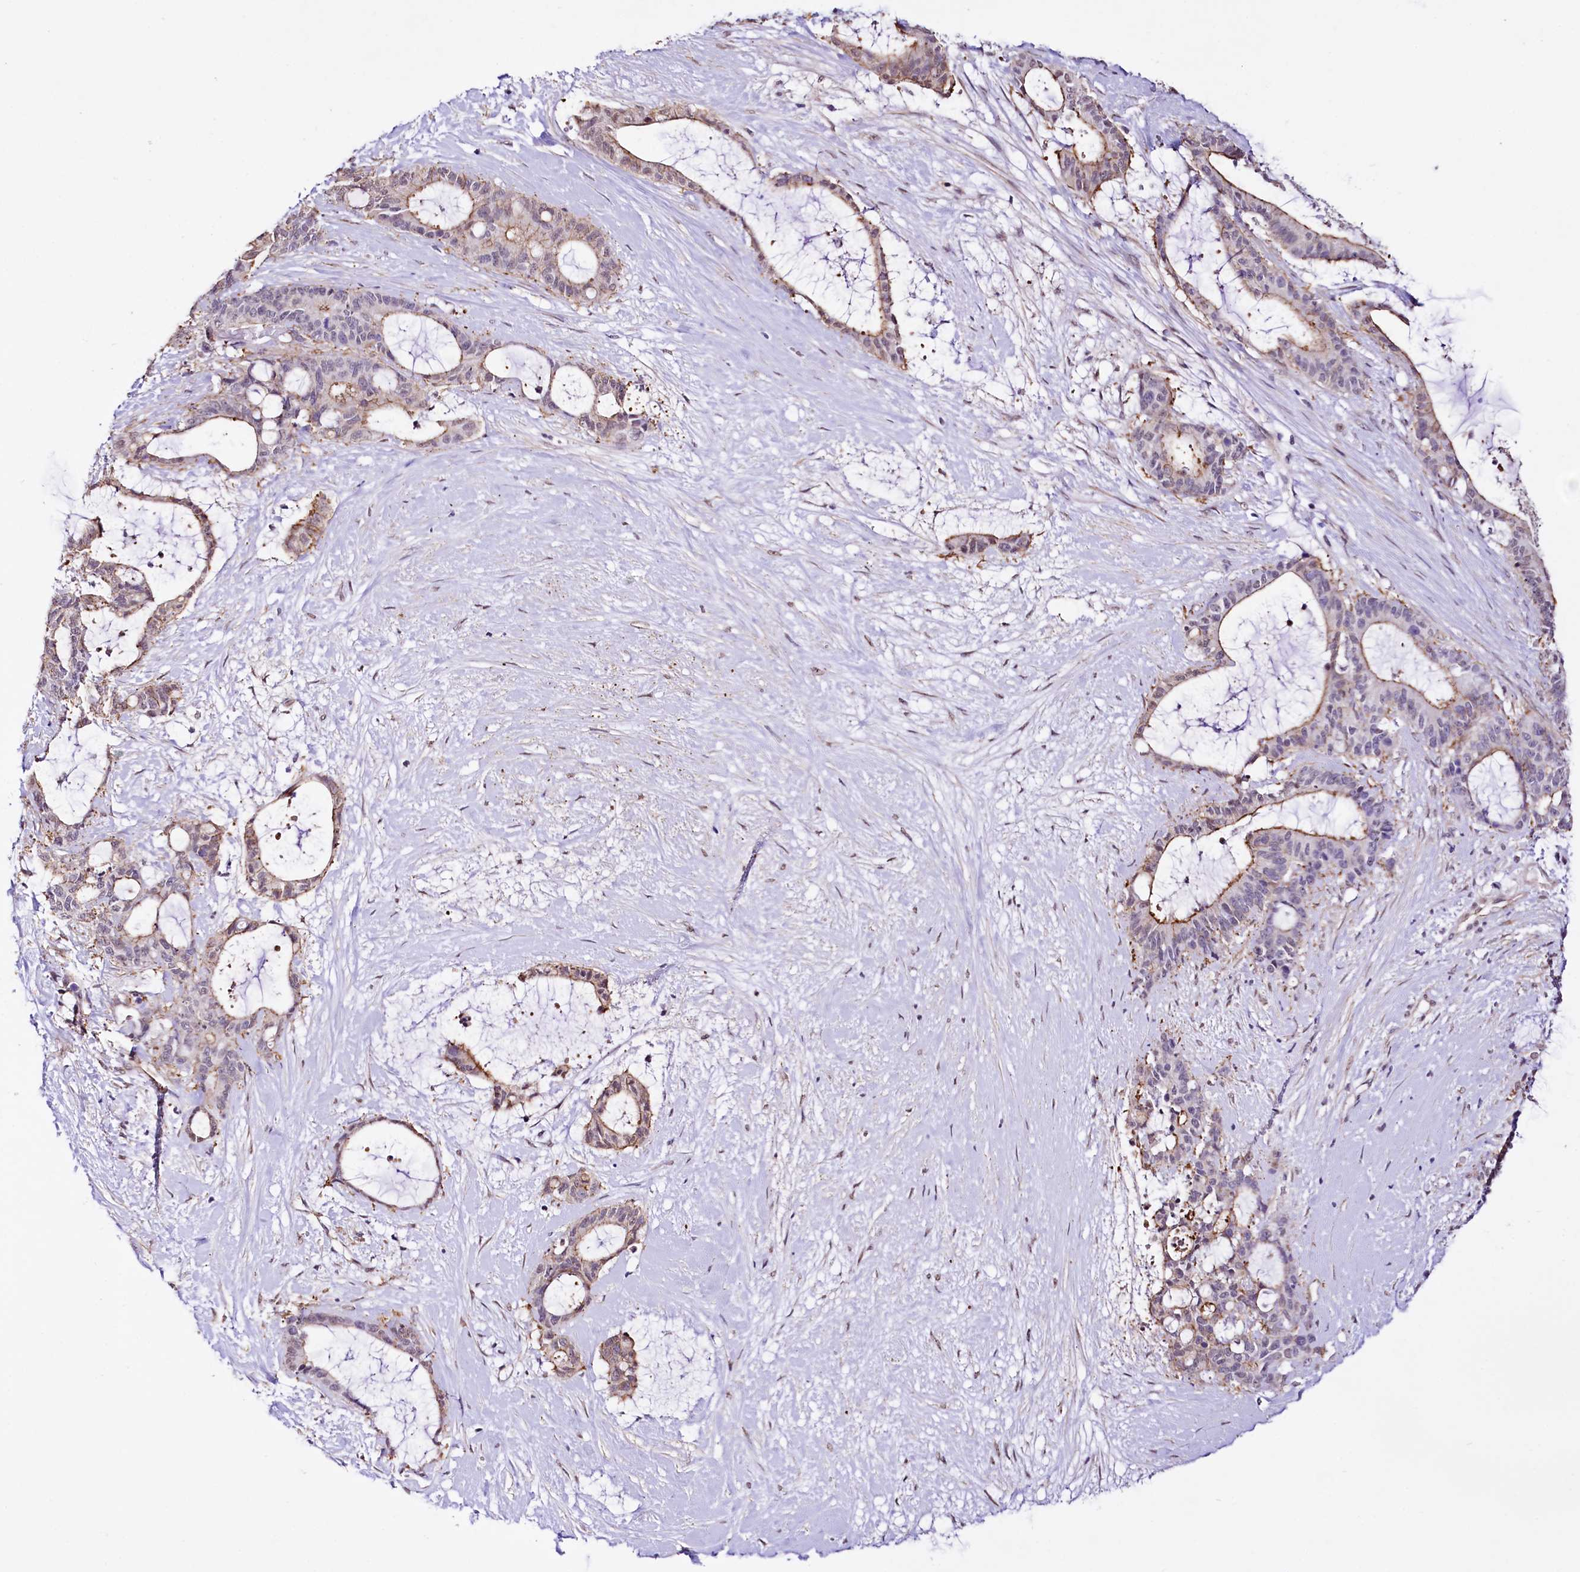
{"staining": {"intensity": "moderate", "quantity": "<25%", "location": "cytoplasmic/membranous"}, "tissue": "liver cancer", "cell_type": "Tumor cells", "image_type": "cancer", "snomed": [{"axis": "morphology", "description": "Normal tissue, NOS"}, {"axis": "morphology", "description": "Cholangiocarcinoma"}, {"axis": "topography", "description": "Liver"}, {"axis": "topography", "description": "Peripheral nerve tissue"}], "caption": "Immunohistochemical staining of human cholangiocarcinoma (liver) displays moderate cytoplasmic/membranous protein expression in about <25% of tumor cells. (brown staining indicates protein expression, while blue staining denotes nuclei).", "gene": "ST7", "patient": {"sex": "female", "age": 73}}